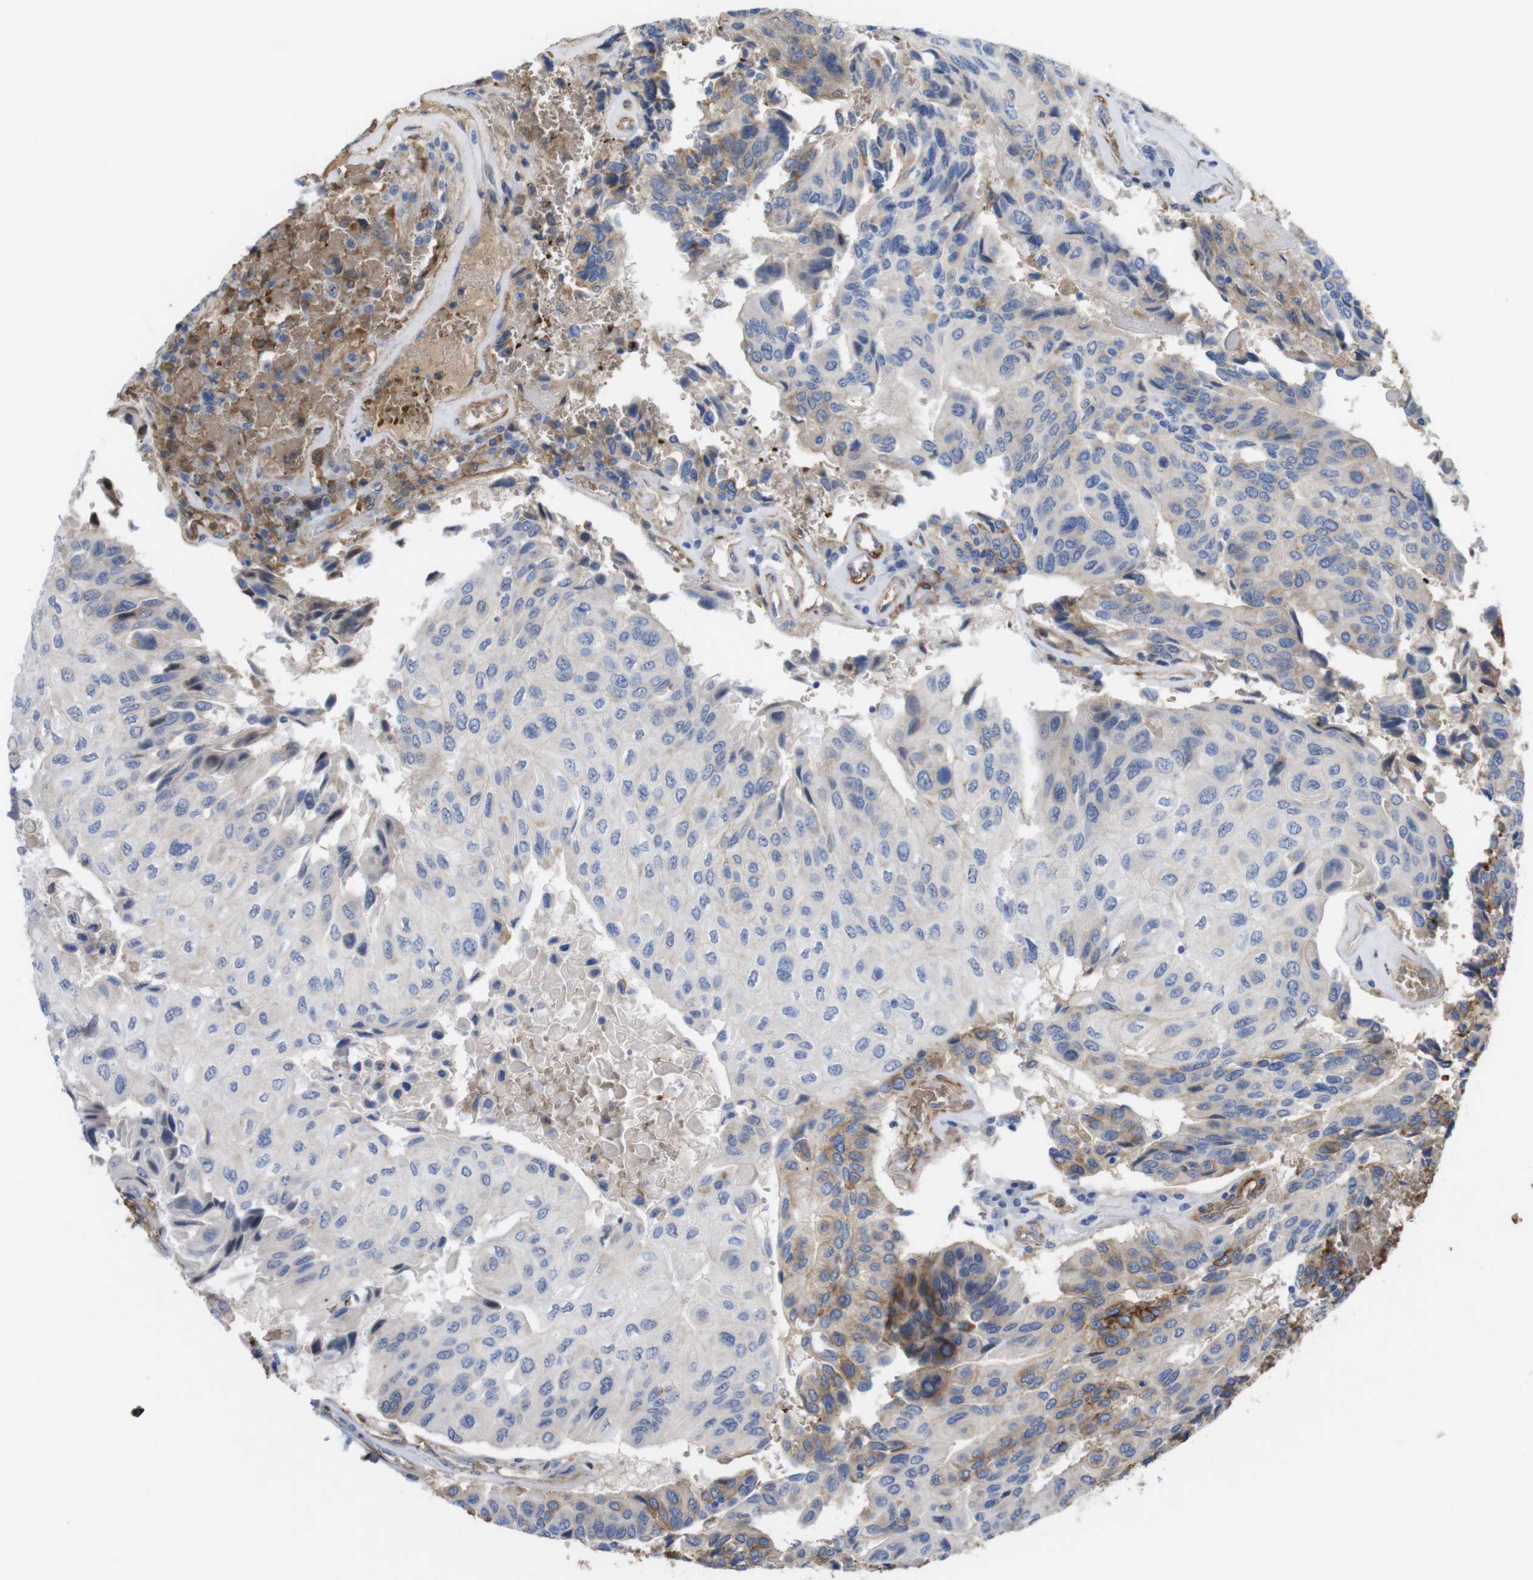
{"staining": {"intensity": "moderate", "quantity": "<25%", "location": "cytoplasmic/membranous"}, "tissue": "urothelial cancer", "cell_type": "Tumor cells", "image_type": "cancer", "snomed": [{"axis": "morphology", "description": "Urothelial carcinoma, High grade"}, {"axis": "topography", "description": "Urinary bladder"}], "caption": "Moderate cytoplasmic/membranous positivity for a protein is identified in approximately <25% of tumor cells of urothelial cancer using immunohistochemistry.", "gene": "CYBRD1", "patient": {"sex": "female", "age": 85}}